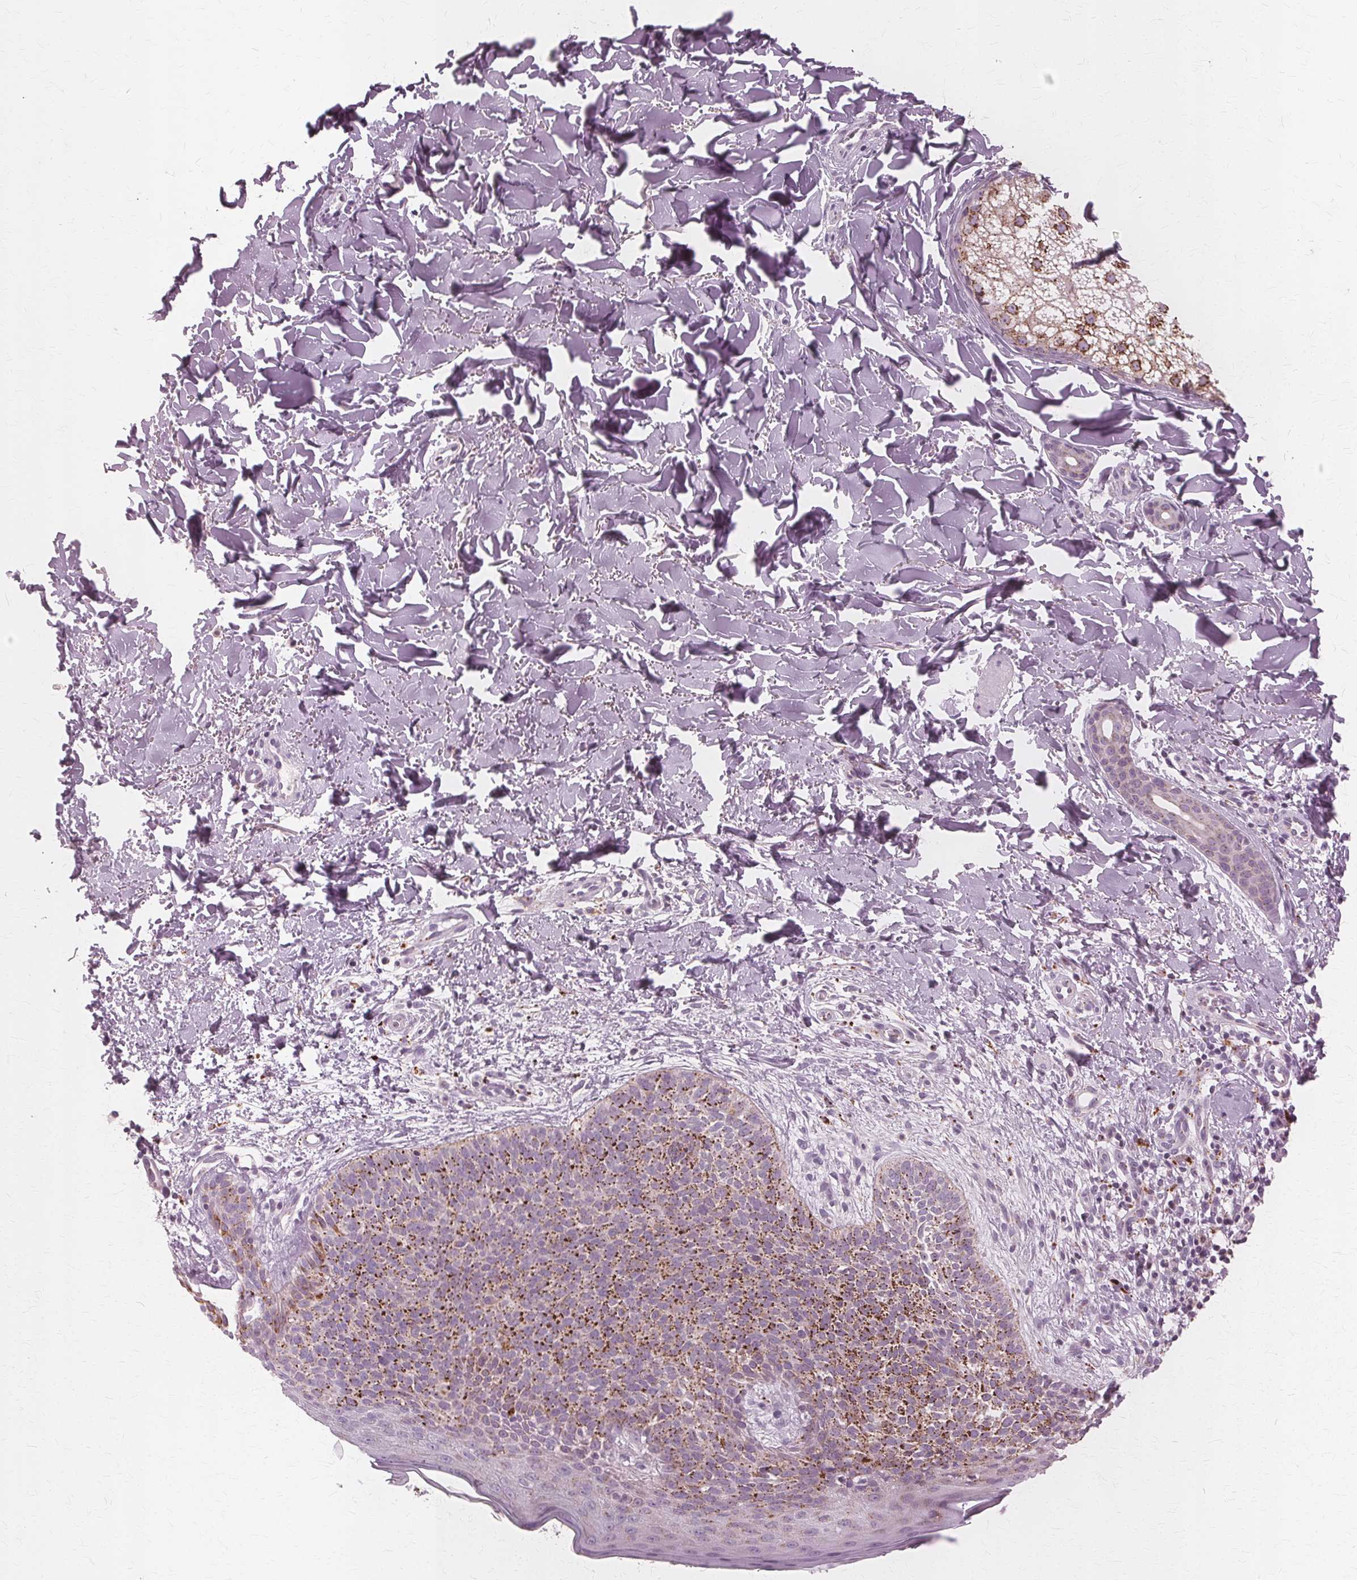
{"staining": {"intensity": "moderate", "quantity": "25%-75%", "location": "cytoplasmic/membranous"}, "tissue": "skin cancer", "cell_type": "Tumor cells", "image_type": "cancer", "snomed": [{"axis": "morphology", "description": "Basal cell carcinoma"}, {"axis": "topography", "description": "Skin"}], "caption": "IHC staining of skin basal cell carcinoma, which demonstrates medium levels of moderate cytoplasmic/membranous staining in about 25%-75% of tumor cells indicating moderate cytoplasmic/membranous protein expression. The staining was performed using DAB (3,3'-diaminobenzidine) (brown) for protein detection and nuclei were counterstained in hematoxylin (blue).", "gene": "DNASE2", "patient": {"sex": "male", "age": 57}}